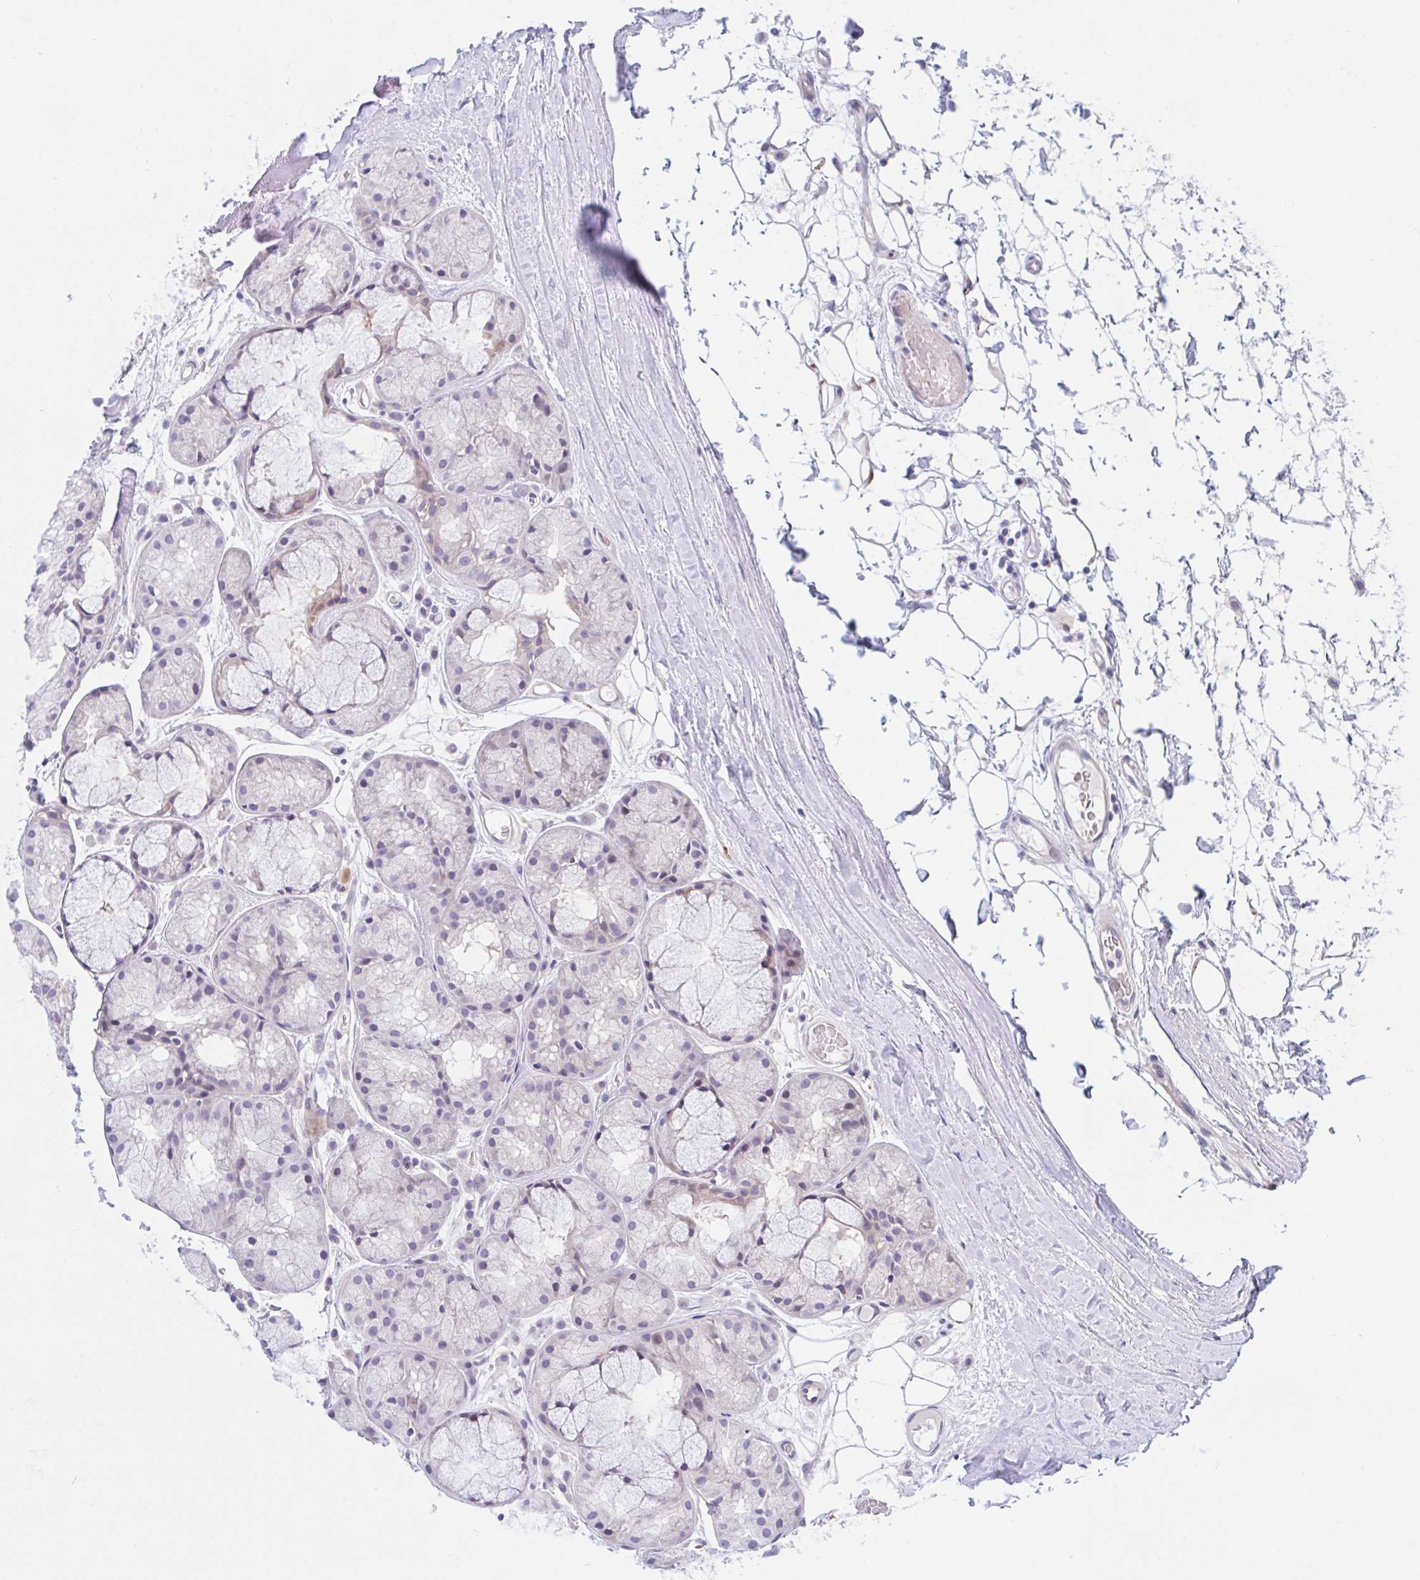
{"staining": {"intensity": "negative", "quantity": "none", "location": "none"}, "tissue": "adipose tissue", "cell_type": "Adipocytes", "image_type": "normal", "snomed": [{"axis": "morphology", "description": "Normal tissue, NOS"}, {"axis": "topography", "description": "Lymph node"}, {"axis": "topography", "description": "Cartilage tissue"}, {"axis": "topography", "description": "Nasopharynx"}], "caption": "DAB immunohistochemical staining of unremarkable adipose tissue reveals no significant expression in adipocytes.", "gene": "TMEM86A", "patient": {"sex": "male", "age": 63}}